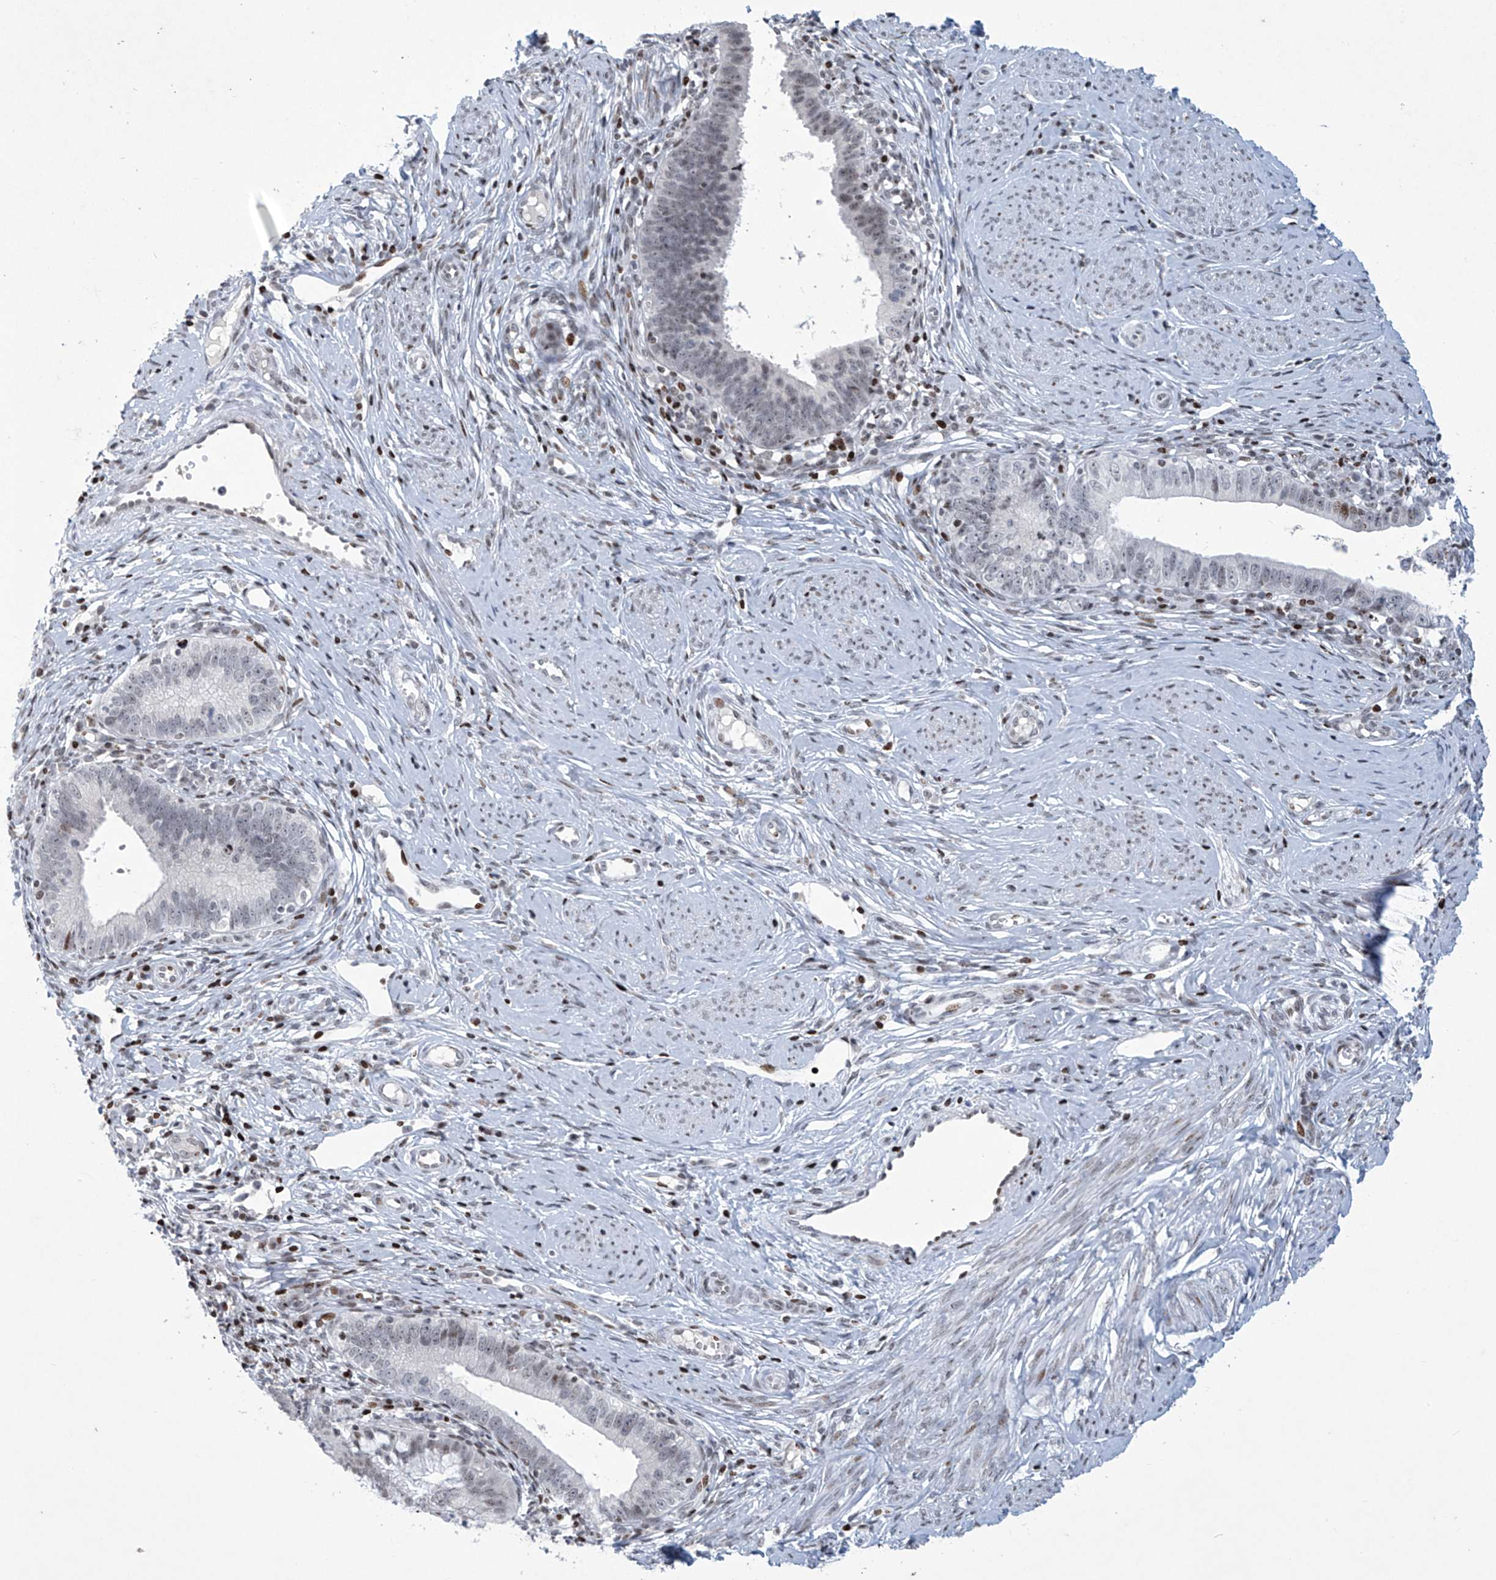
{"staining": {"intensity": "moderate", "quantity": "<25%", "location": "nuclear"}, "tissue": "cervical cancer", "cell_type": "Tumor cells", "image_type": "cancer", "snomed": [{"axis": "morphology", "description": "Adenocarcinoma, NOS"}, {"axis": "topography", "description": "Cervix"}], "caption": "Cervical cancer (adenocarcinoma) stained with immunohistochemistry (IHC) displays moderate nuclear staining in approximately <25% of tumor cells. Nuclei are stained in blue.", "gene": "RFX7", "patient": {"sex": "female", "age": 36}}